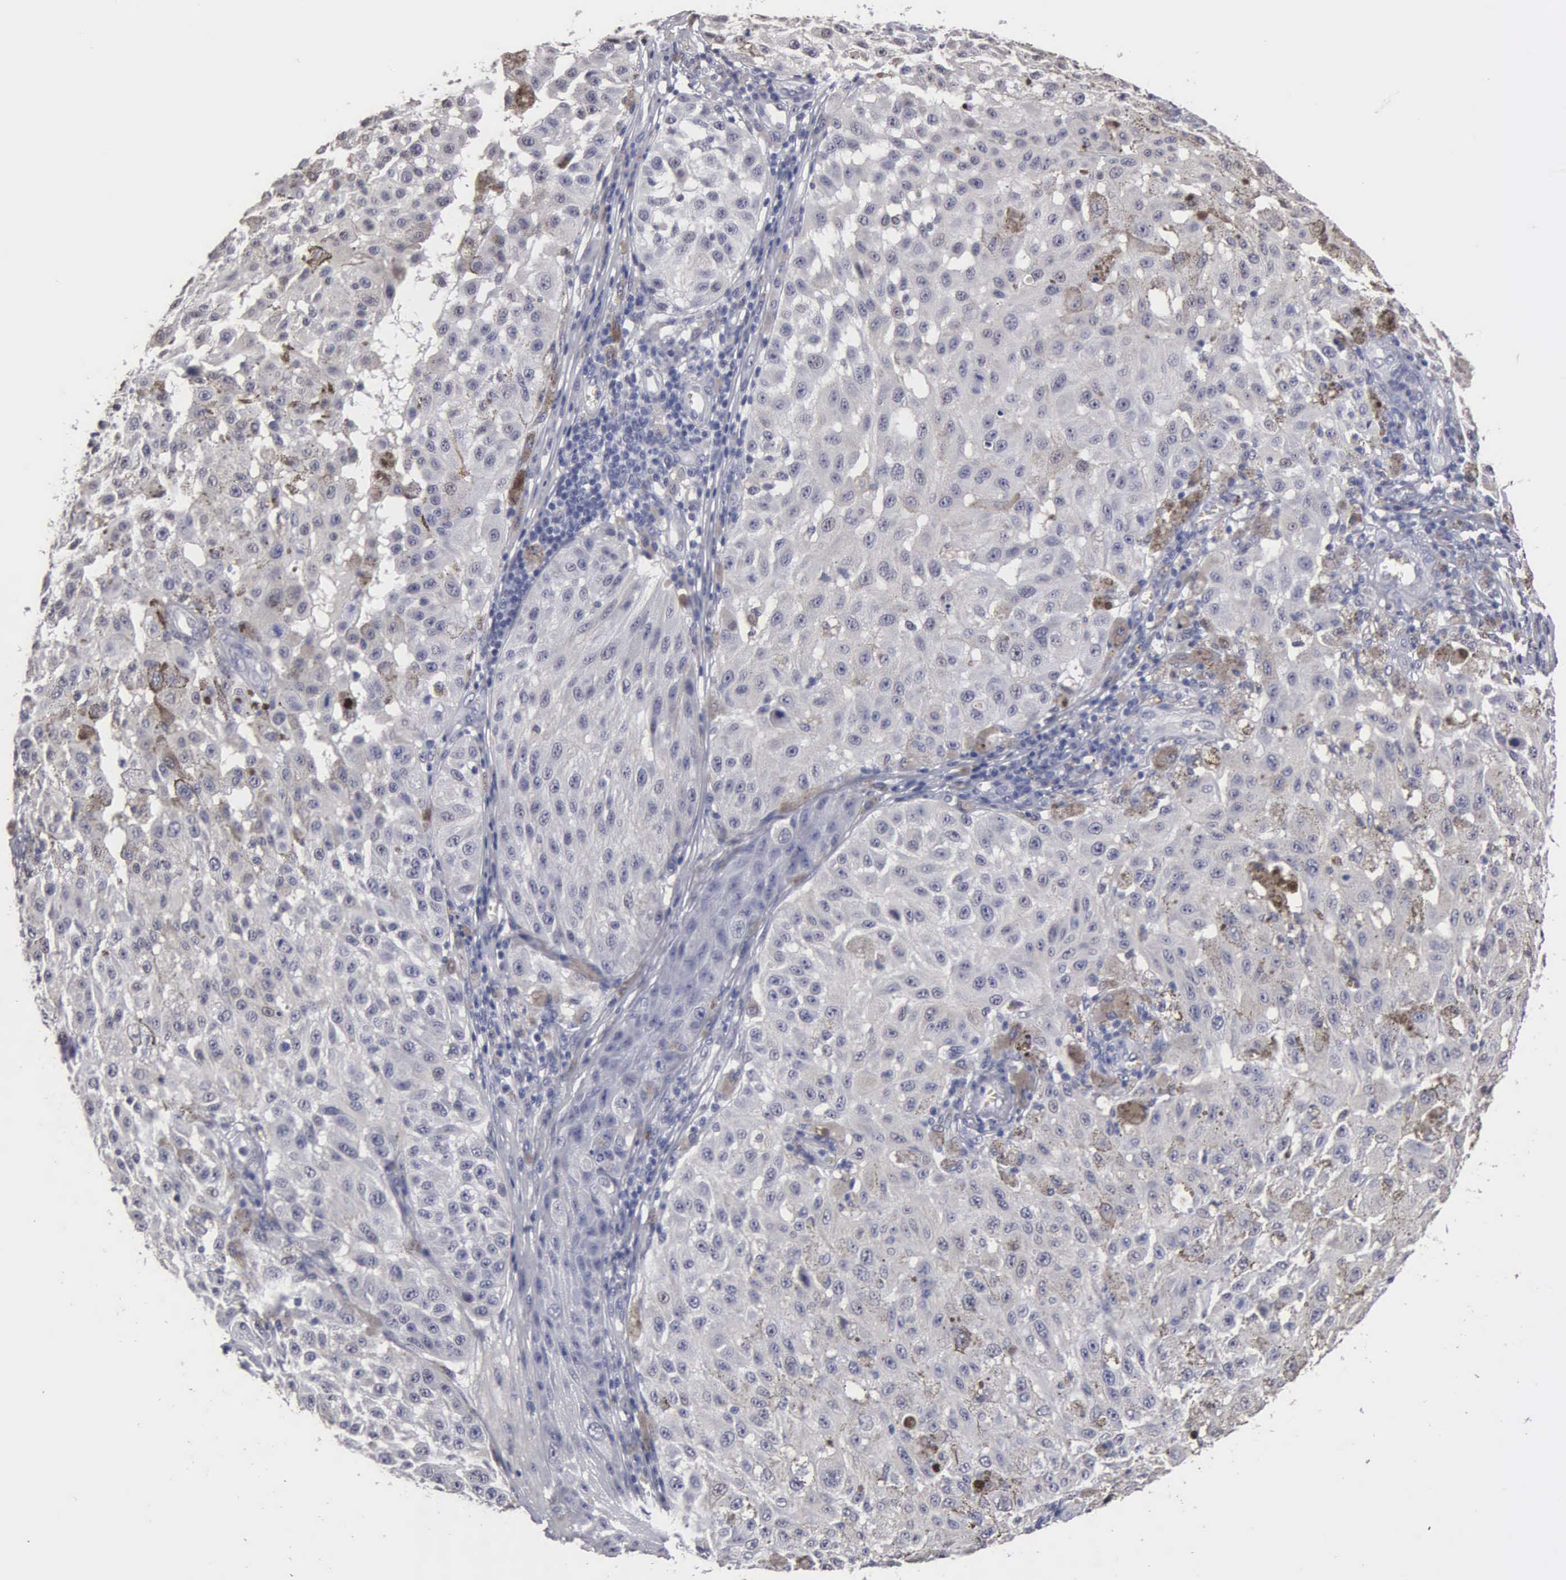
{"staining": {"intensity": "negative", "quantity": "none", "location": "none"}, "tissue": "melanoma", "cell_type": "Tumor cells", "image_type": "cancer", "snomed": [{"axis": "morphology", "description": "Malignant melanoma, NOS"}, {"axis": "topography", "description": "Skin"}], "caption": "This is a photomicrograph of IHC staining of malignant melanoma, which shows no expression in tumor cells.", "gene": "UPB1", "patient": {"sex": "female", "age": 64}}